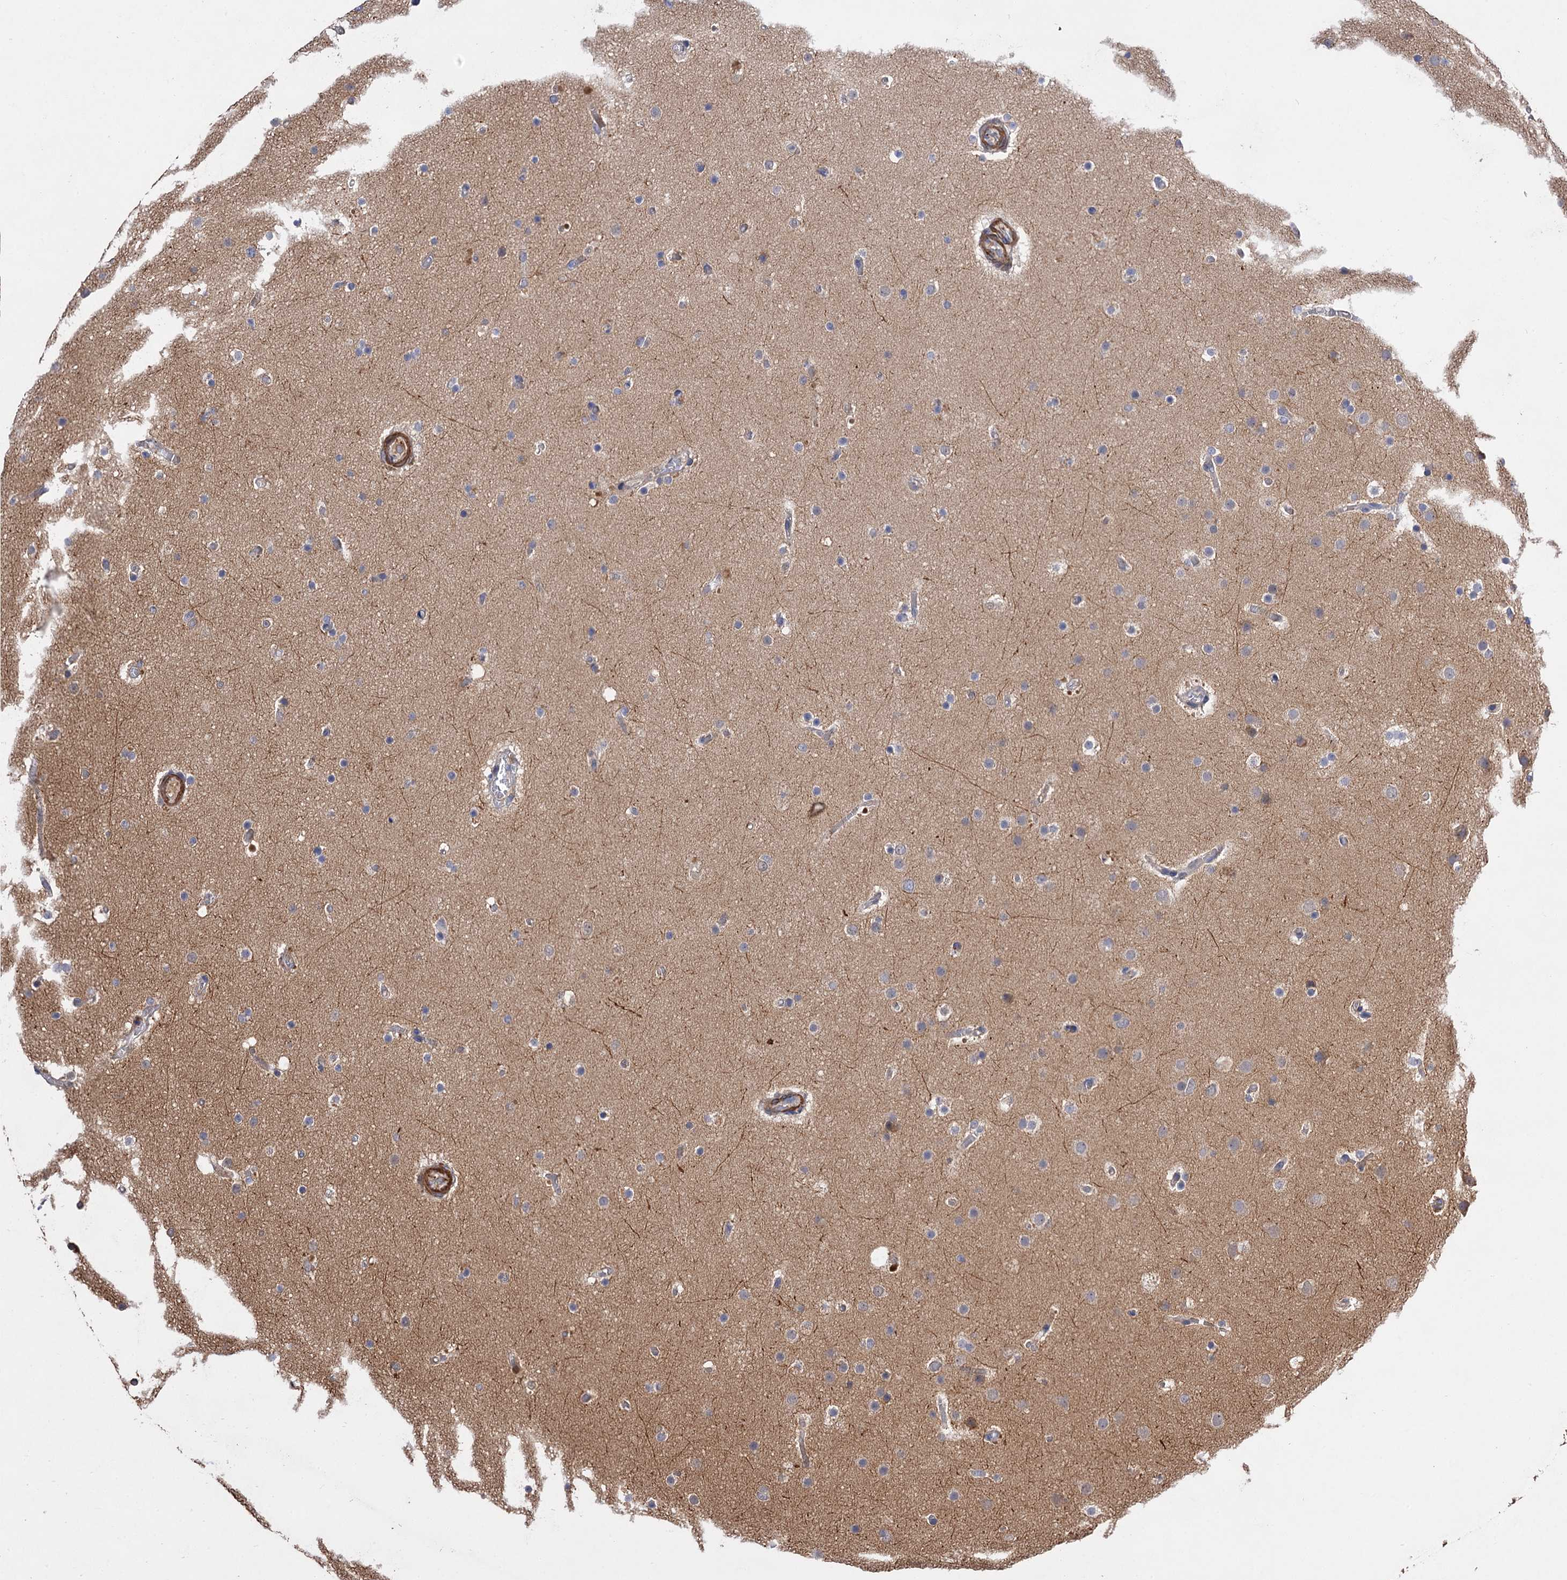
{"staining": {"intensity": "negative", "quantity": "none", "location": "none"}, "tissue": "glioma", "cell_type": "Tumor cells", "image_type": "cancer", "snomed": [{"axis": "morphology", "description": "Glioma, malignant, High grade"}, {"axis": "topography", "description": "Cerebral cortex"}], "caption": "This is an immunohistochemistry image of human glioma. There is no staining in tumor cells.", "gene": "FBXW8", "patient": {"sex": "female", "age": 36}}